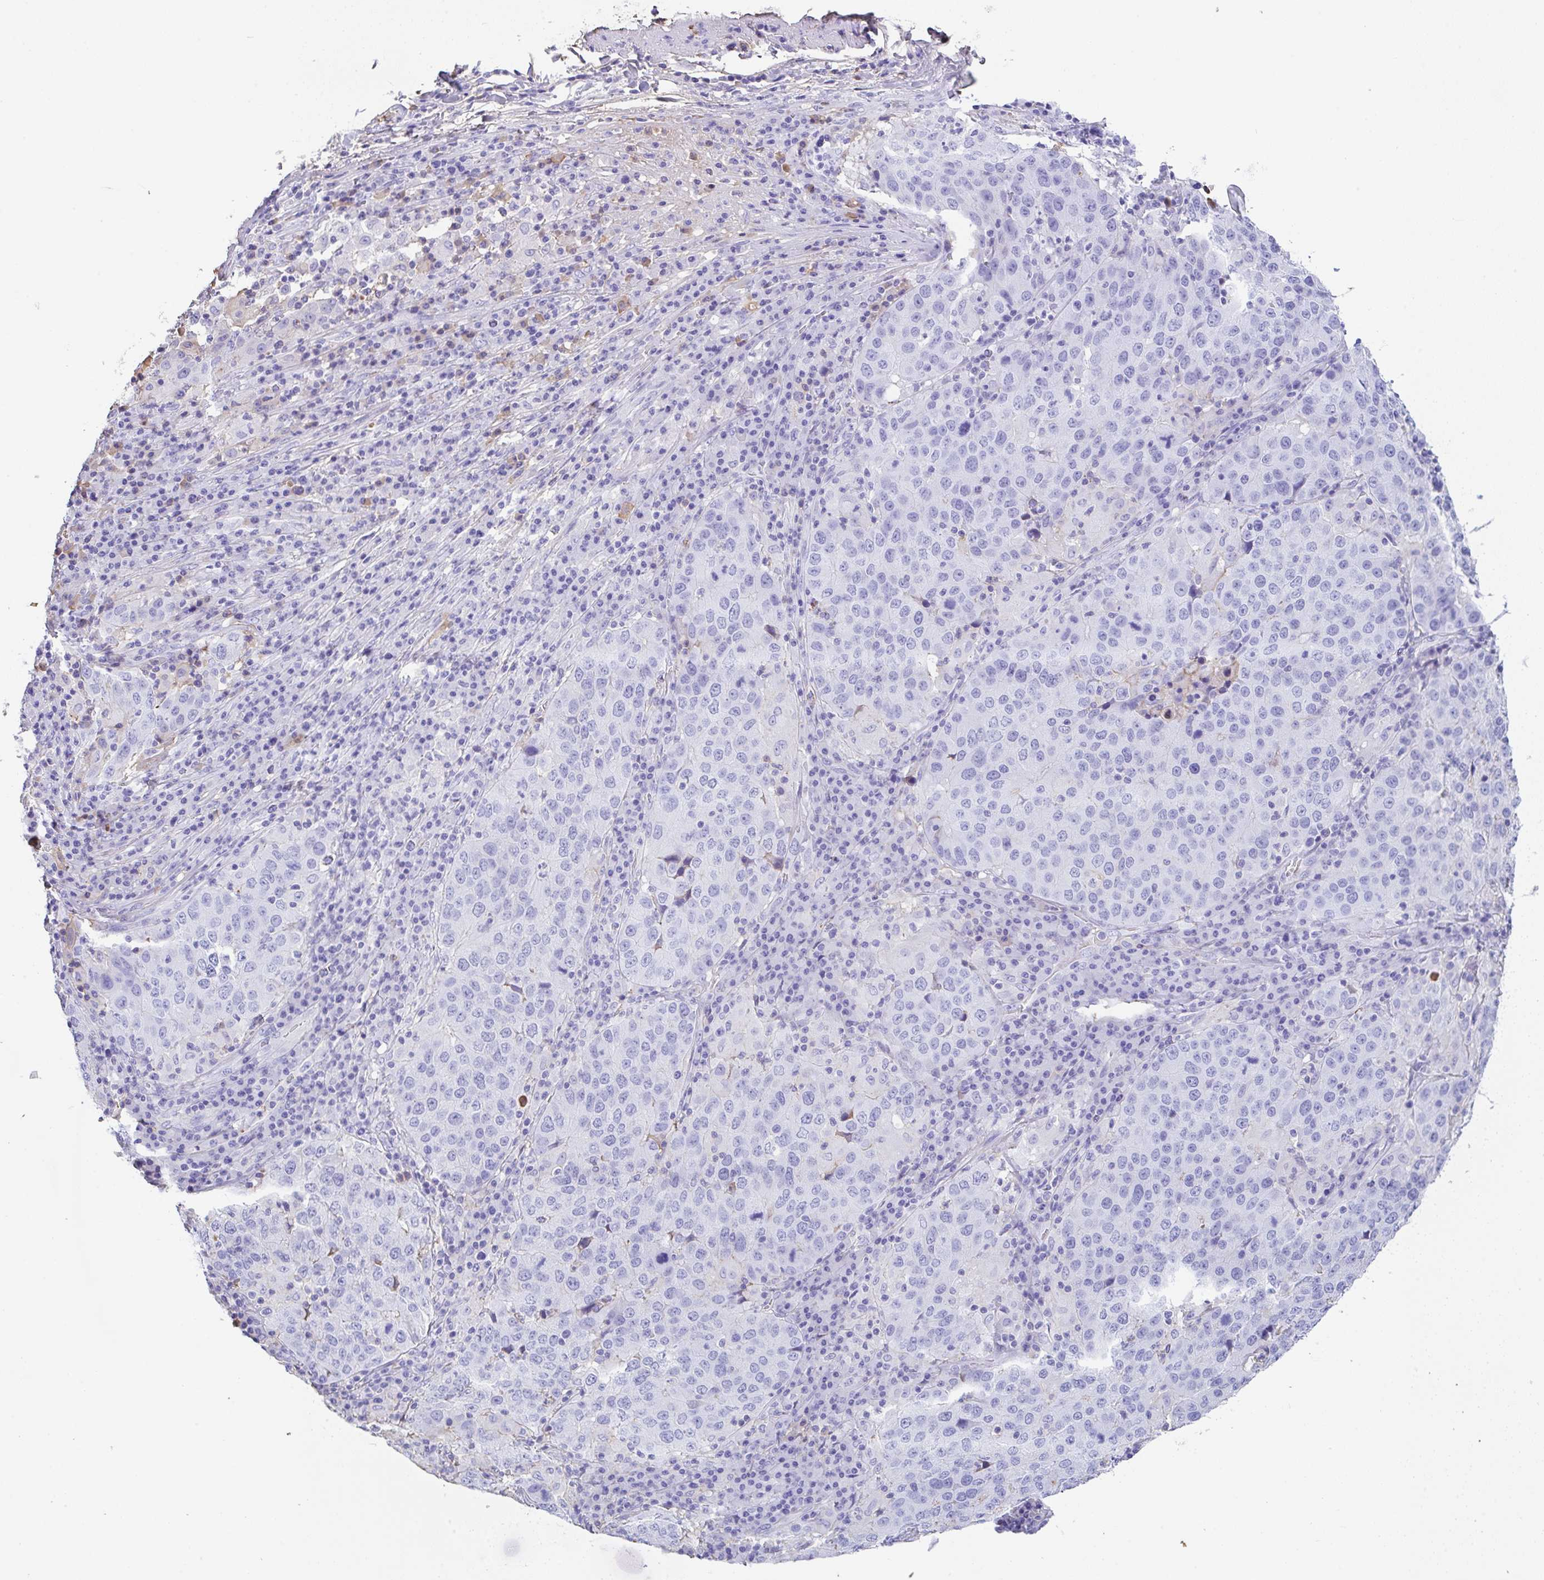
{"staining": {"intensity": "negative", "quantity": "none", "location": "none"}, "tissue": "stomach cancer", "cell_type": "Tumor cells", "image_type": "cancer", "snomed": [{"axis": "morphology", "description": "Adenocarcinoma, NOS"}, {"axis": "topography", "description": "Stomach"}], "caption": "Tumor cells are negative for brown protein staining in stomach adenocarcinoma.", "gene": "HOXC12", "patient": {"sex": "male", "age": 71}}